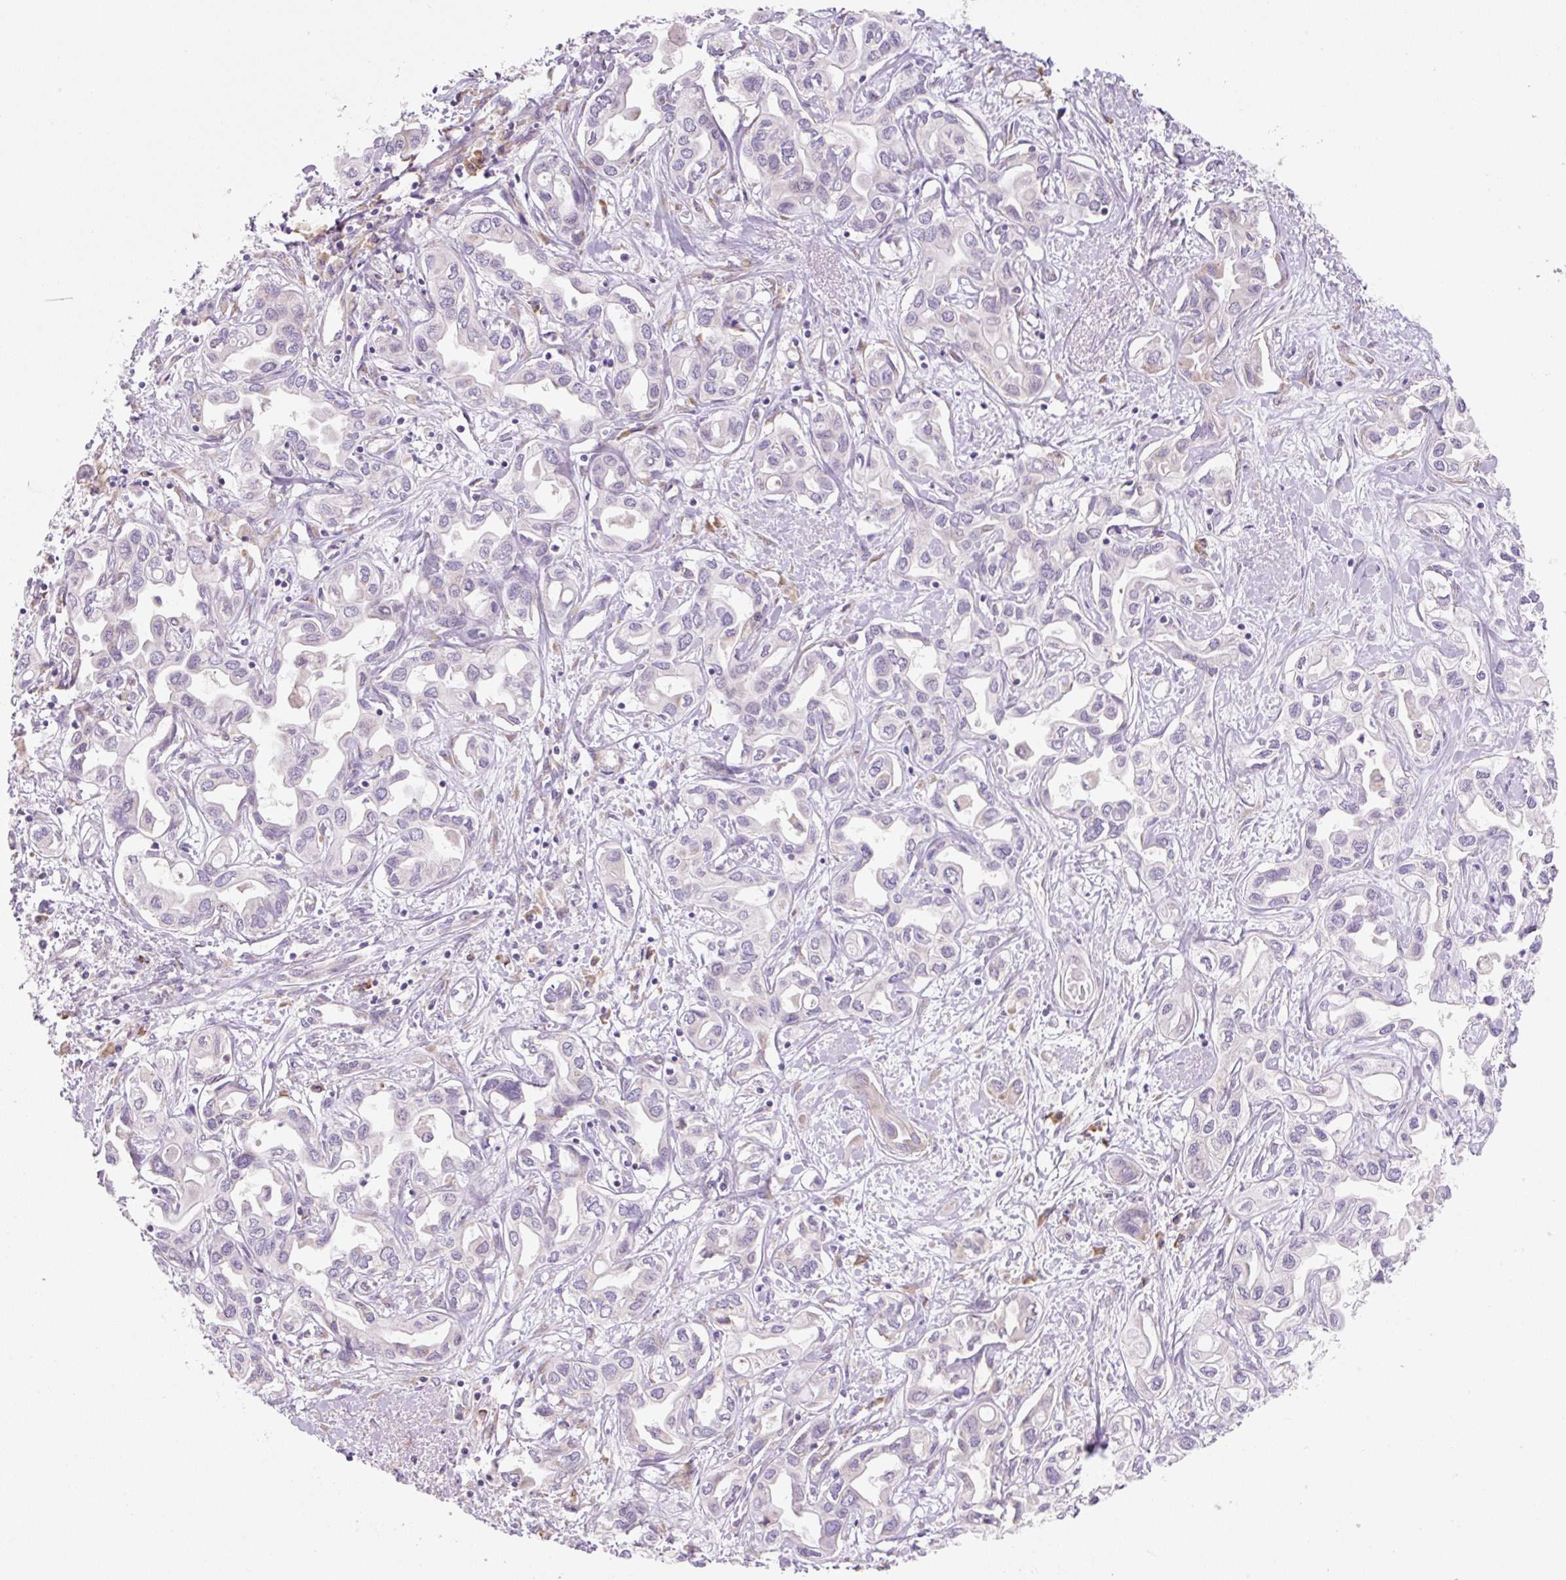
{"staining": {"intensity": "negative", "quantity": "none", "location": "none"}, "tissue": "liver cancer", "cell_type": "Tumor cells", "image_type": "cancer", "snomed": [{"axis": "morphology", "description": "Cholangiocarcinoma"}, {"axis": "topography", "description": "Liver"}], "caption": "A photomicrograph of human liver cholangiocarcinoma is negative for staining in tumor cells. (IHC, brightfield microscopy, high magnification).", "gene": "RPL18A", "patient": {"sex": "female", "age": 64}}